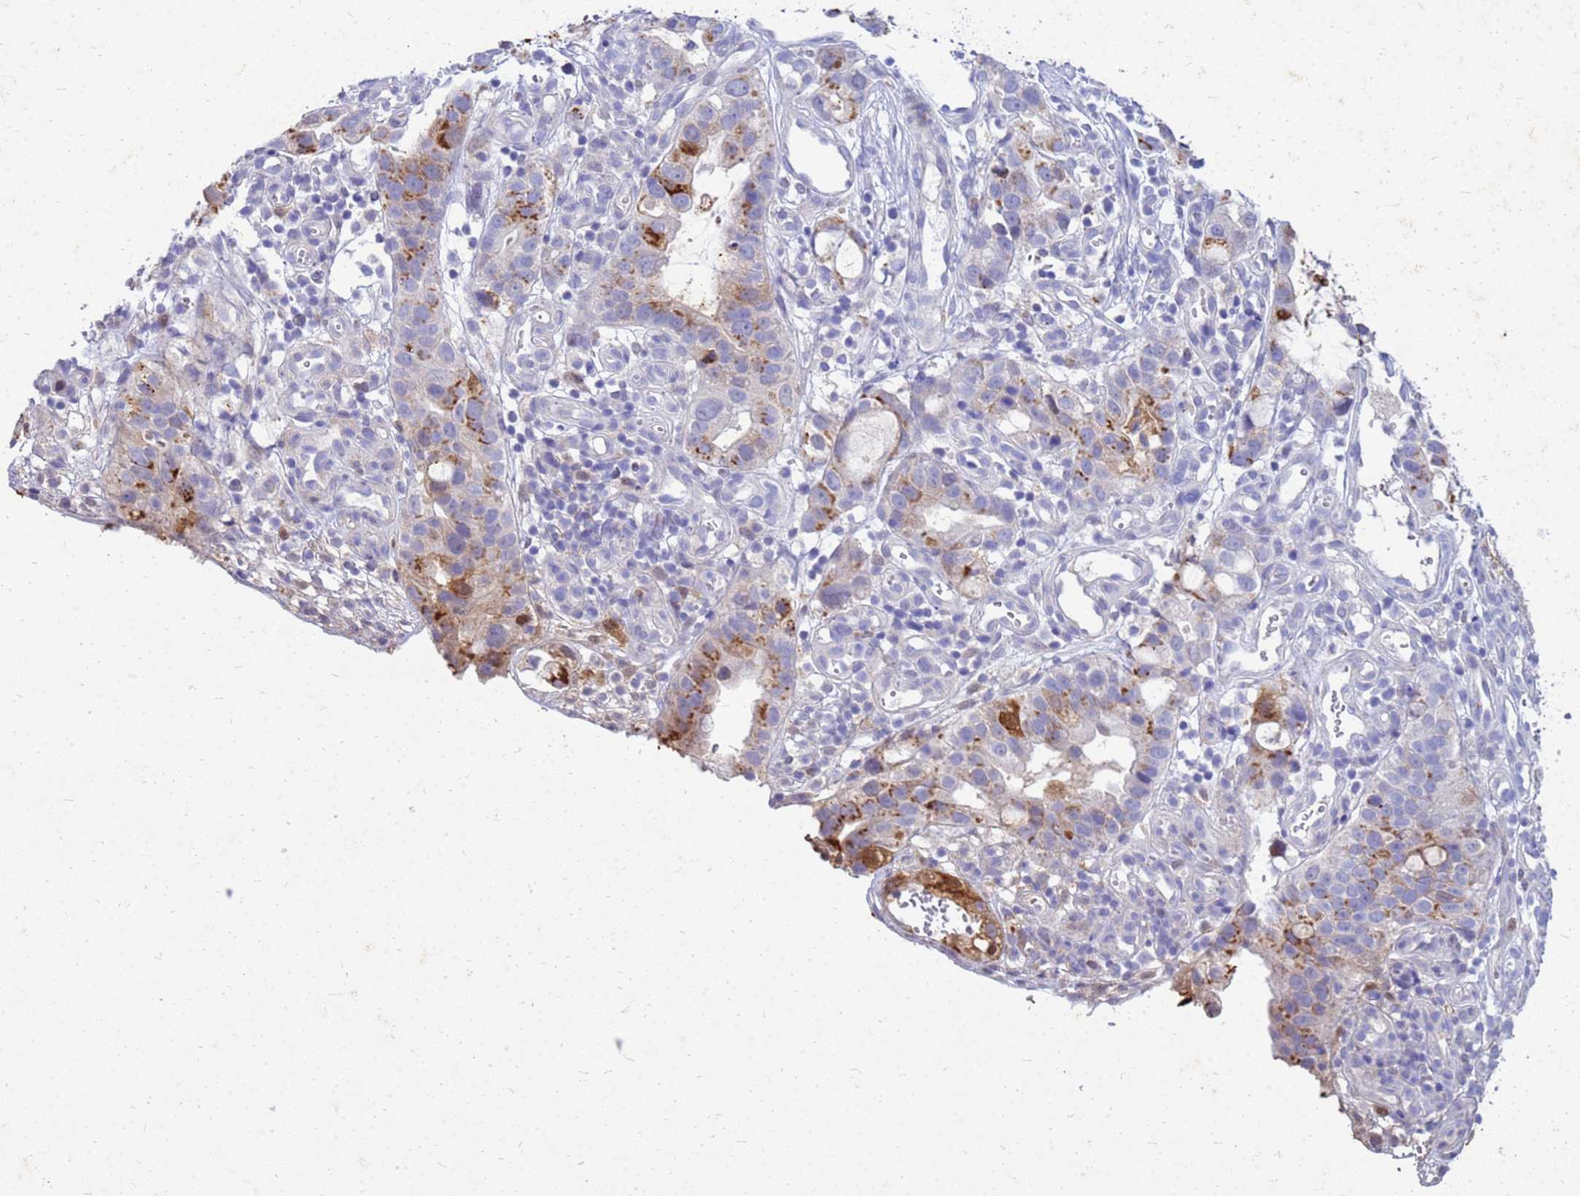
{"staining": {"intensity": "moderate", "quantity": "25%-75%", "location": "cytoplasmic/membranous"}, "tissue": "stomach cancer", "cell_type": "Tumor cells", "image_type": "cancer", "snomed": [{"axis": "morphology", "description": "Adenocarcinoma, NOS"}, {"axis": "topography", "description": "Stomach"}], "caption": "Protein analysis of adenocarcinoma (stomach) tissue reveals moderate cytoplasmic/membranous positivity in about 25%-75% of tumor cells.", "gene": "AKR1C1", "patient": {"sex": "male", "age": 55}}